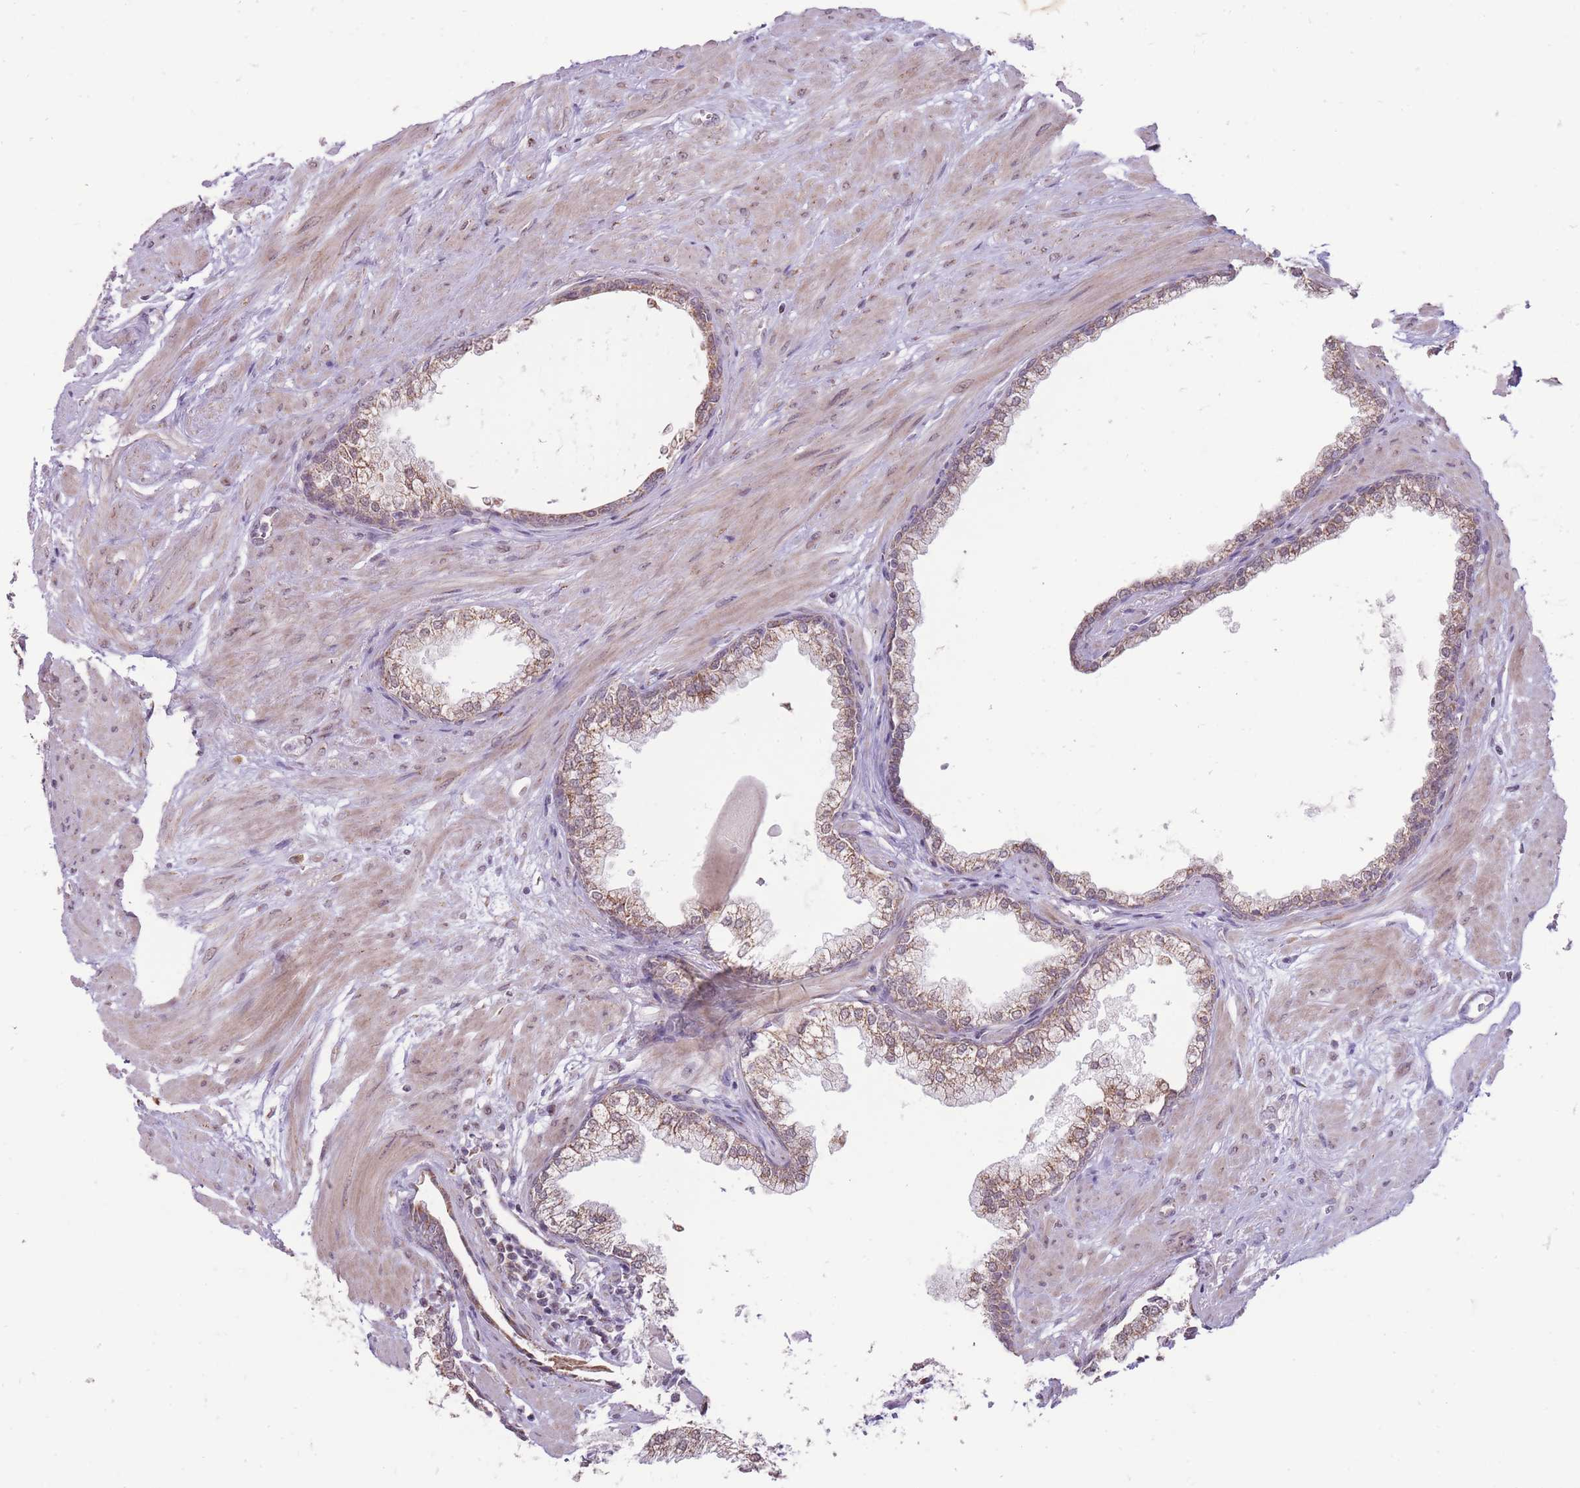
{"staining": {"intensity": "moderate", "quantity": ">75%", "location": "cytoplasmic/membranous"}, "tissue": "prostate", "cell_type": "Glandular cells", "image_type": "normal", "snomed": [{"axis": "morphology", "description": "Normal tissue, NOS"}, {"axis": "topography", "description": "Prostate"}], "caption": "Immunohistochemical staining of normal prostate reveals moderate cytoplasmic/membranous protein staining in approximately >75% of glandular cells. (brown staining indicates protein expression, while blue staining denotes nuclei).", "gene": "NELL1", "patient": {"sex": "male", "age": 57}}